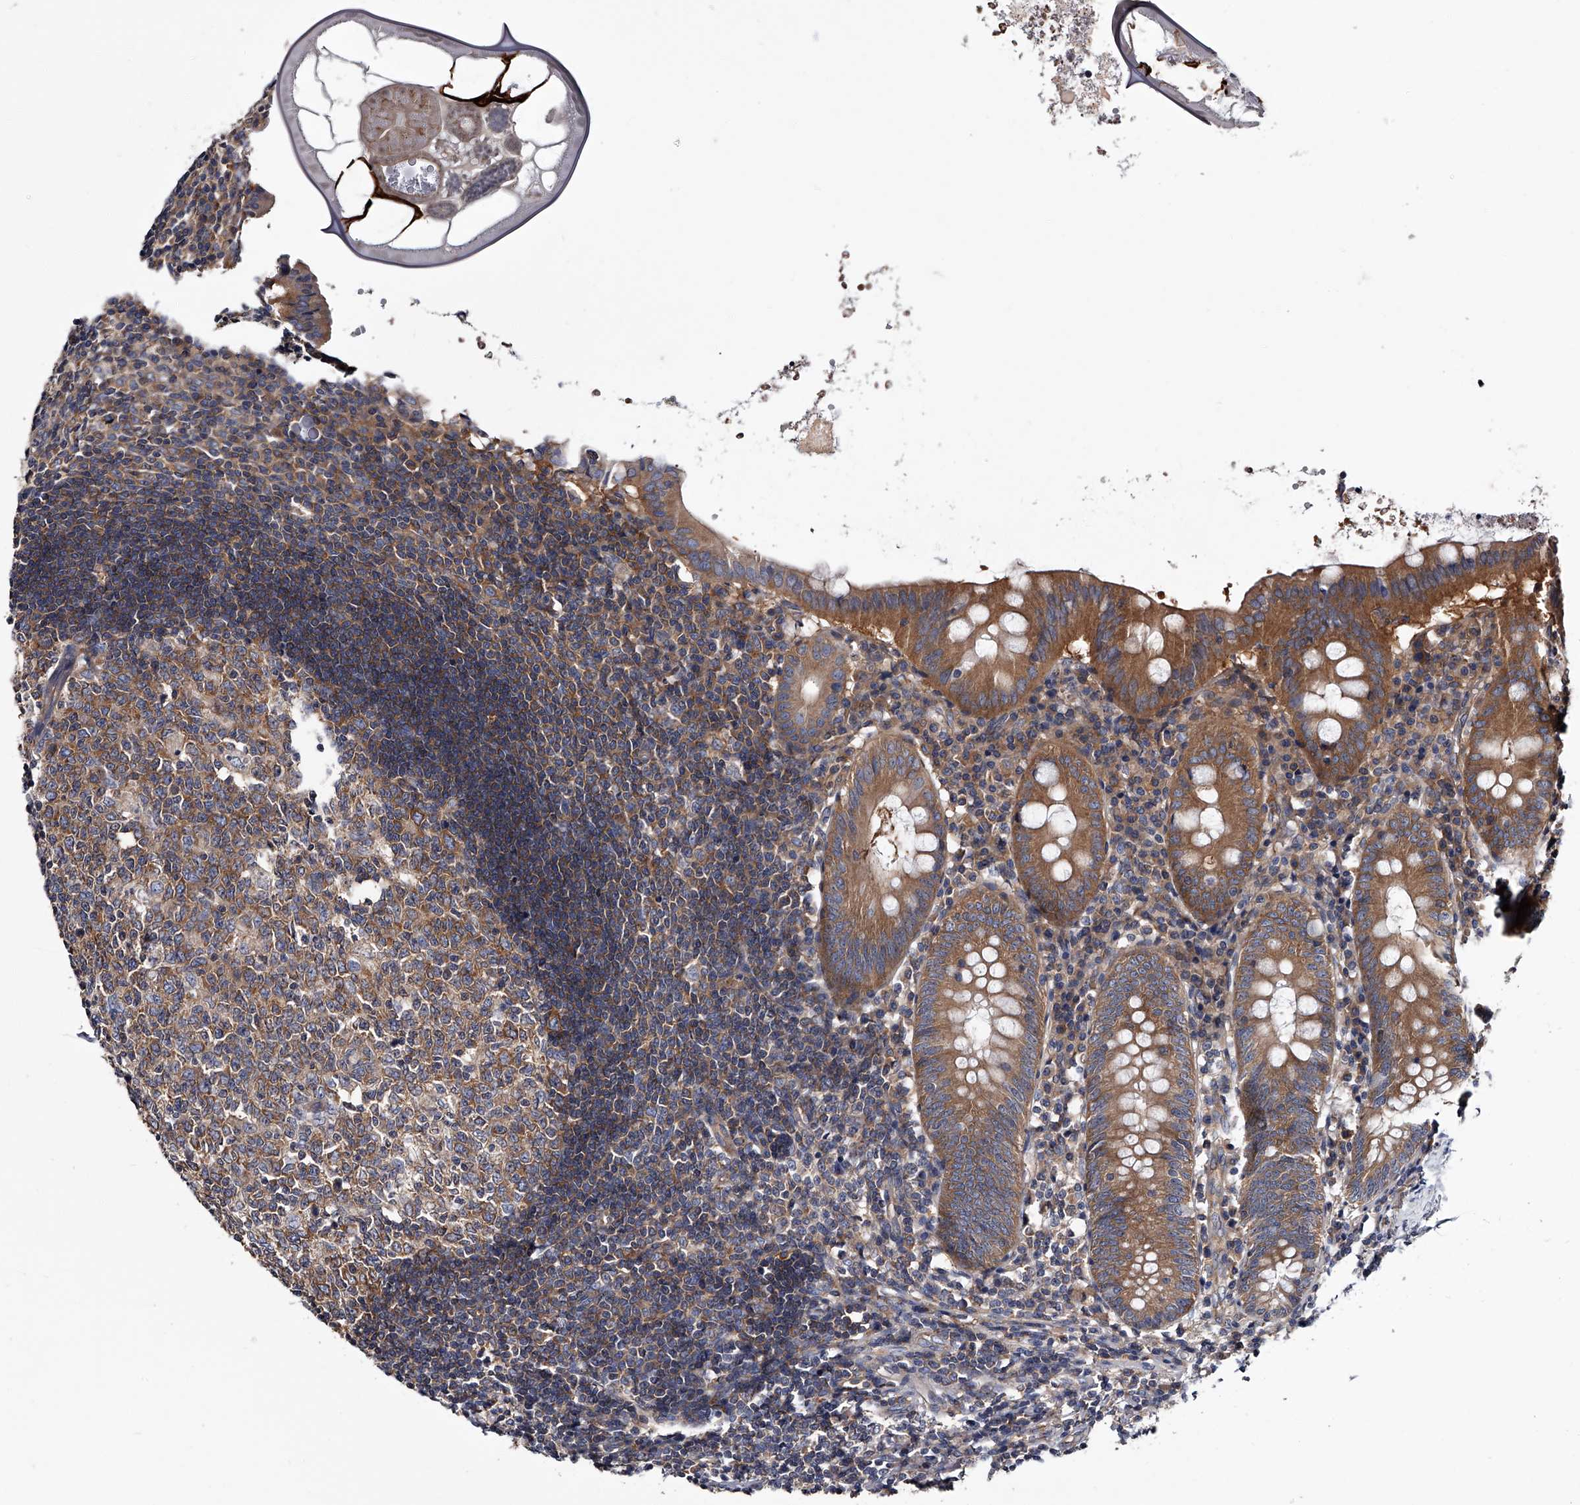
{"staining": {"intensity": "moderate", "quantity": ">75%", "location": "cytoplasmic/membranous"}, "tissue": "appendix", "cell_type": "Glandular cells", "image_type": "normal", "snomed": [{"axis": "morphology", "description": "Normal tissue, NOS"}, {"axis": "topography", "description": "Appendix"}], "caption": "Immunohistochemical staining of unremarkable appendix exhibits >75% levels of moderate cytoplasmic/membranous protein positivity in approximately >75% of glandular cells.", "gene": "GAPVD1", "patient": {"sex": "female", "age": 54}}